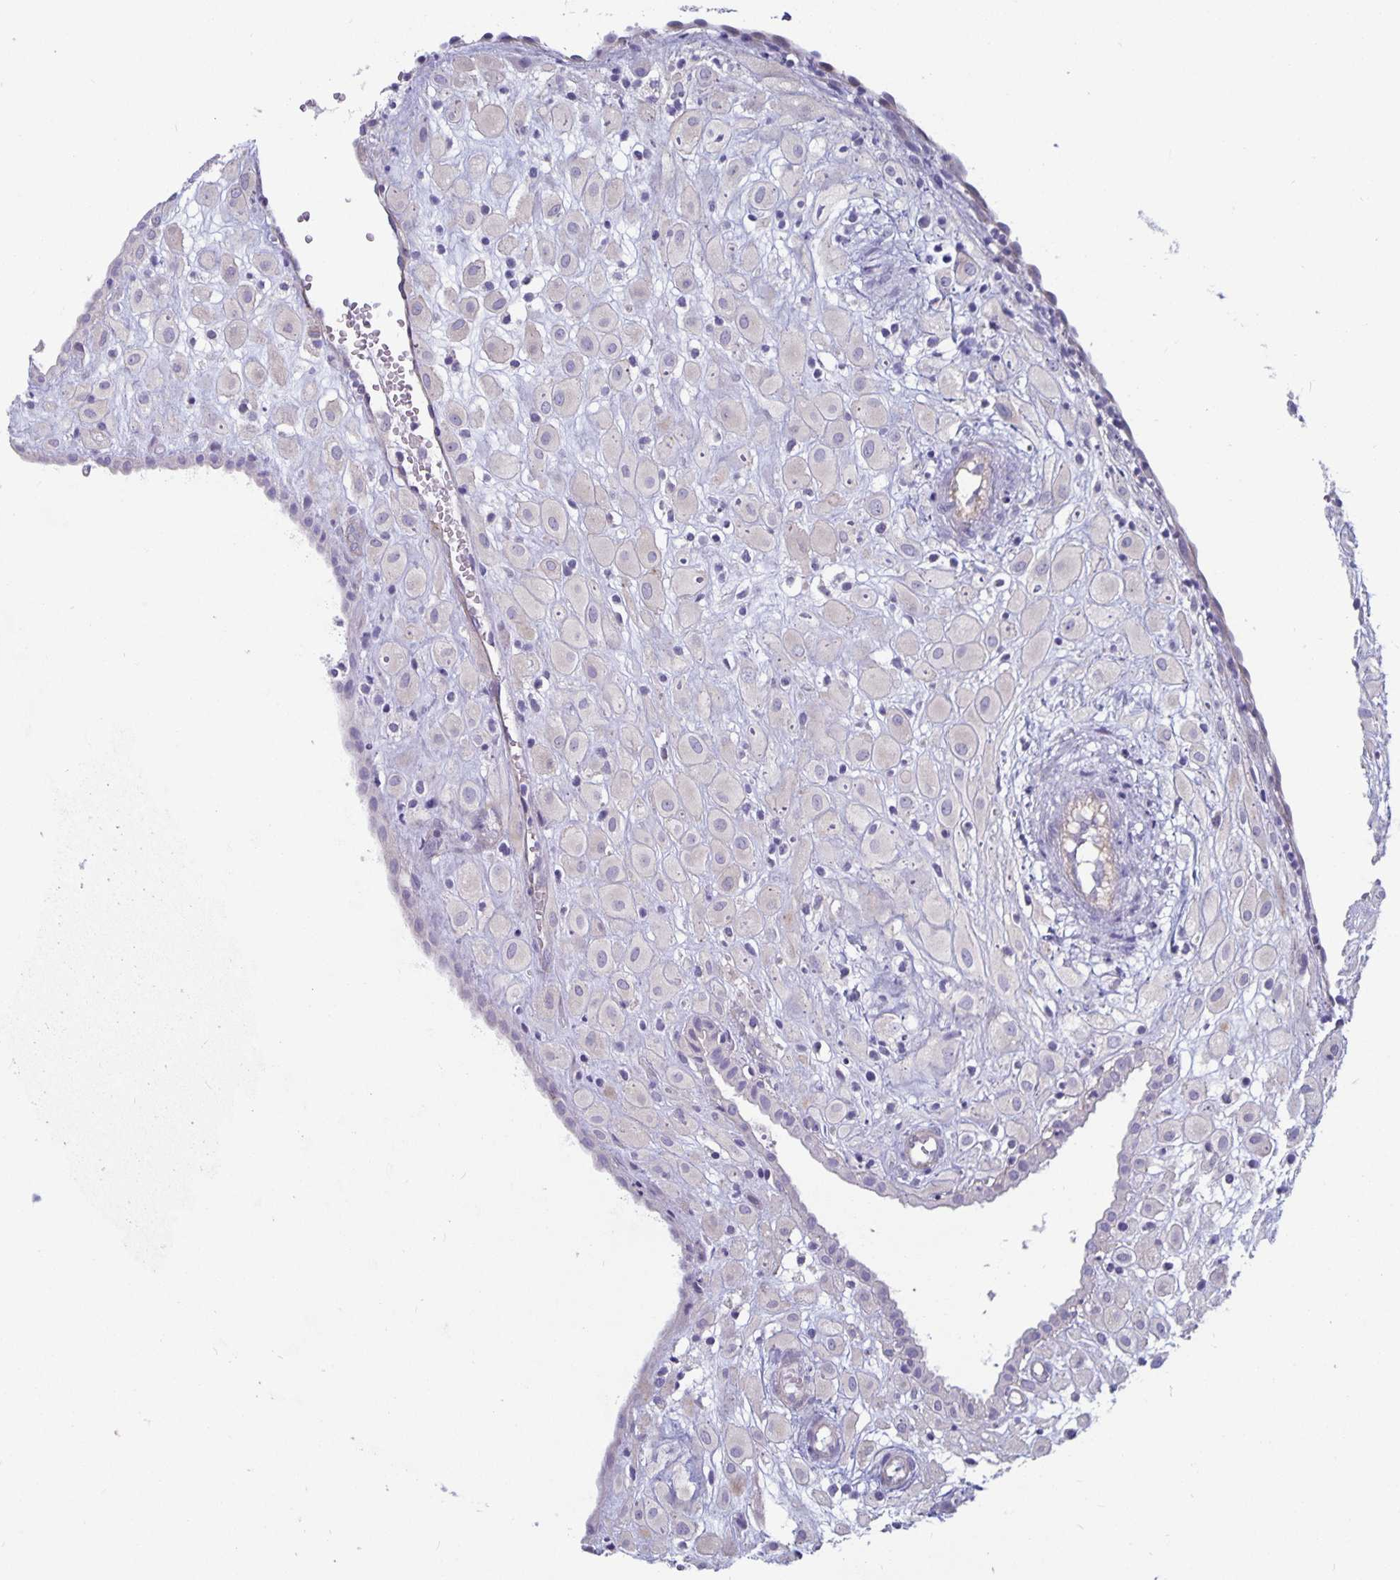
{"staining": {"intensity": "negative", "quantity": "none", "location": "none"}, "tissue": "placenta", "cell_type": "Decidual cells", "image_type": "normal", "snomed": [{"axis": "morphology", "description": "Normal tissue, NOS"}, {"axis": "topography", "description": "Placenta"}], "caption": "Immunohistochemistry (IHC) micrograph of normal placenta: placenta stained with DAB (3,3'-diaminobenzidine) demonstrates no significant protein expression in decidual cells. (Brightfield microscopy of DAB (3,3'-diaminobenzidine) IHC at high magnification).", "gene": "PLCB3", "patient": {"sex": "female", "age": 24}}